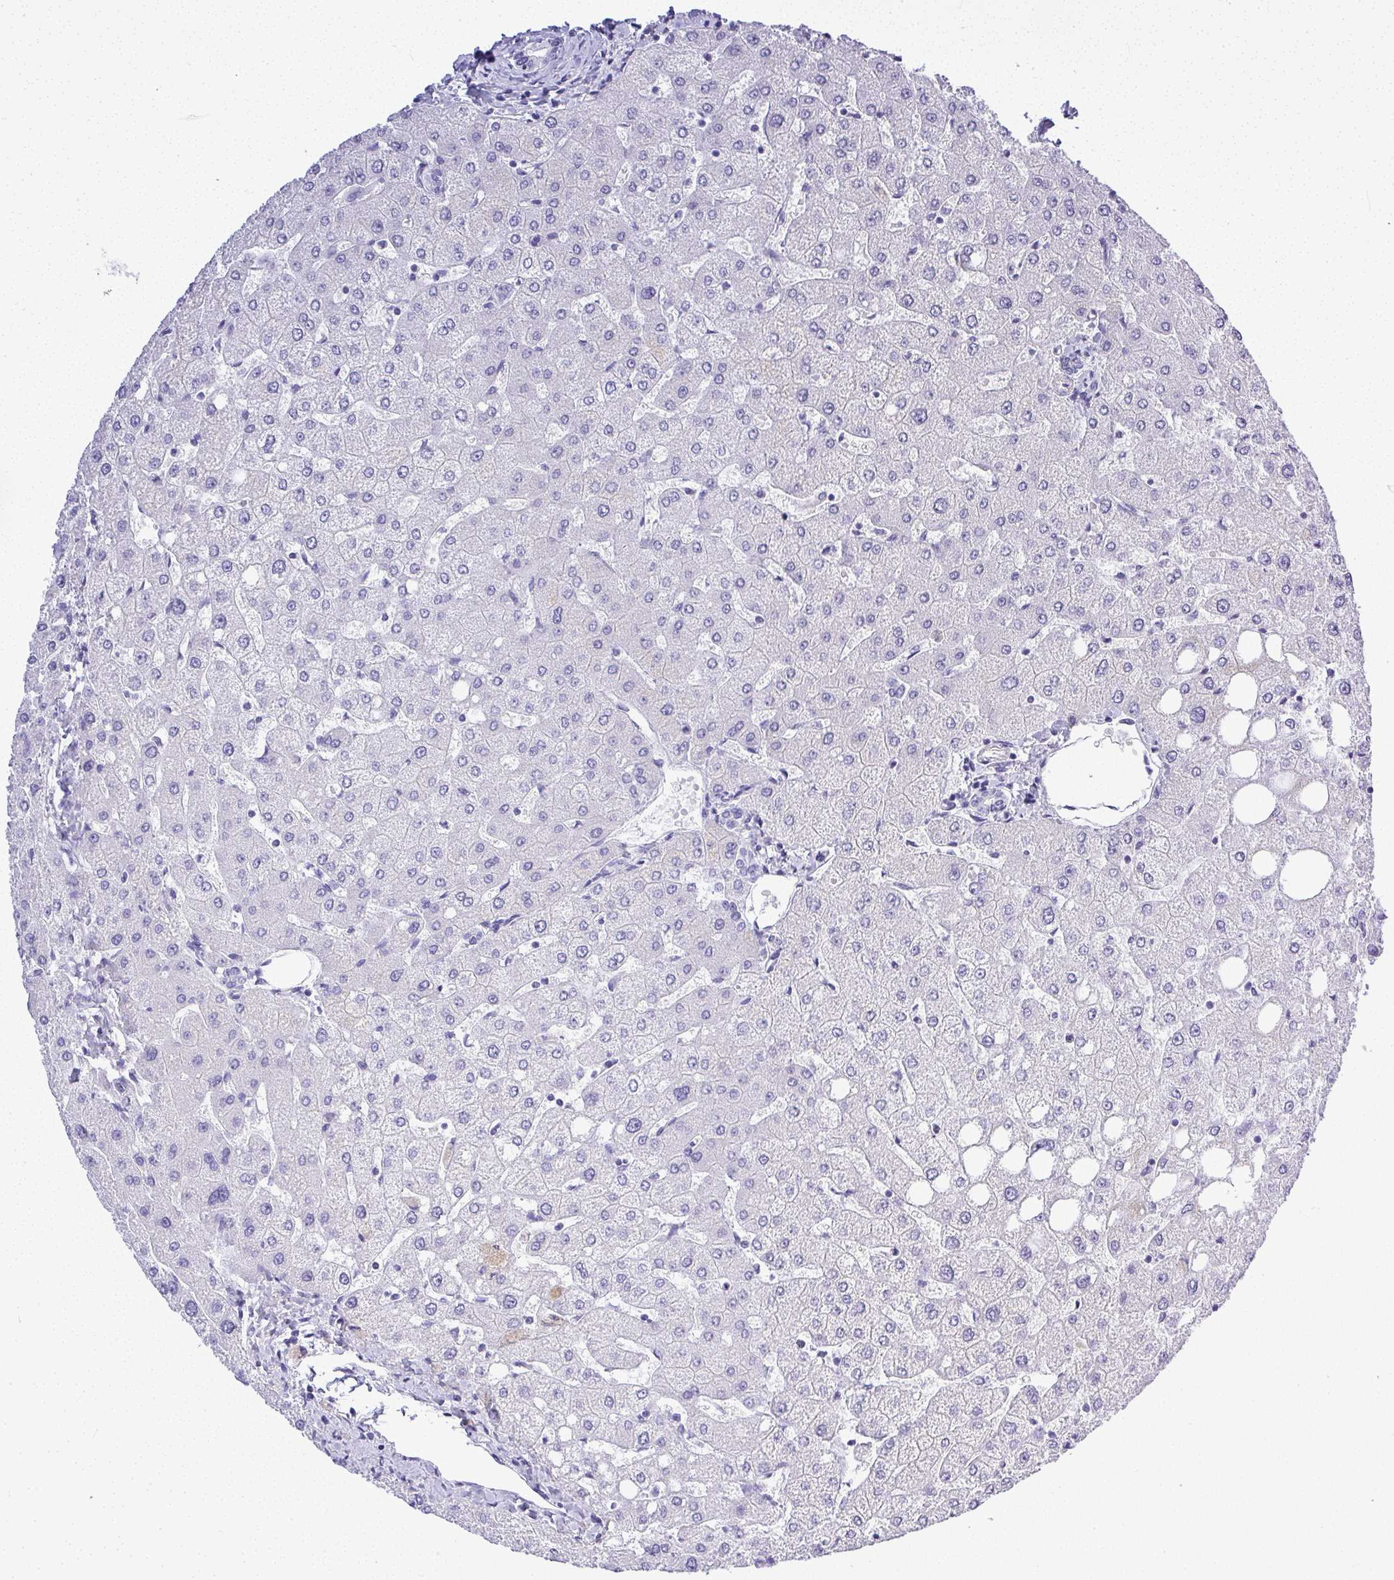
{"staining": {"intensity": "negative", "quantity": "none", "location": "none"}, "tissue": "liver", "cell_type": "Cholangiocytes", "image_type": "normal", "snomed": [{"axis": "morphology", "description": "Normal tissue, NOS"}, {"axis": "topography", "description": "Liver"}], "caption": "An immunohistochemistry micrograph of normal liver is shown. There is no staining in cholangiocytes of liver.", "gene": "PLPPR3", "patient": {"sex": "female", "age": 54}}